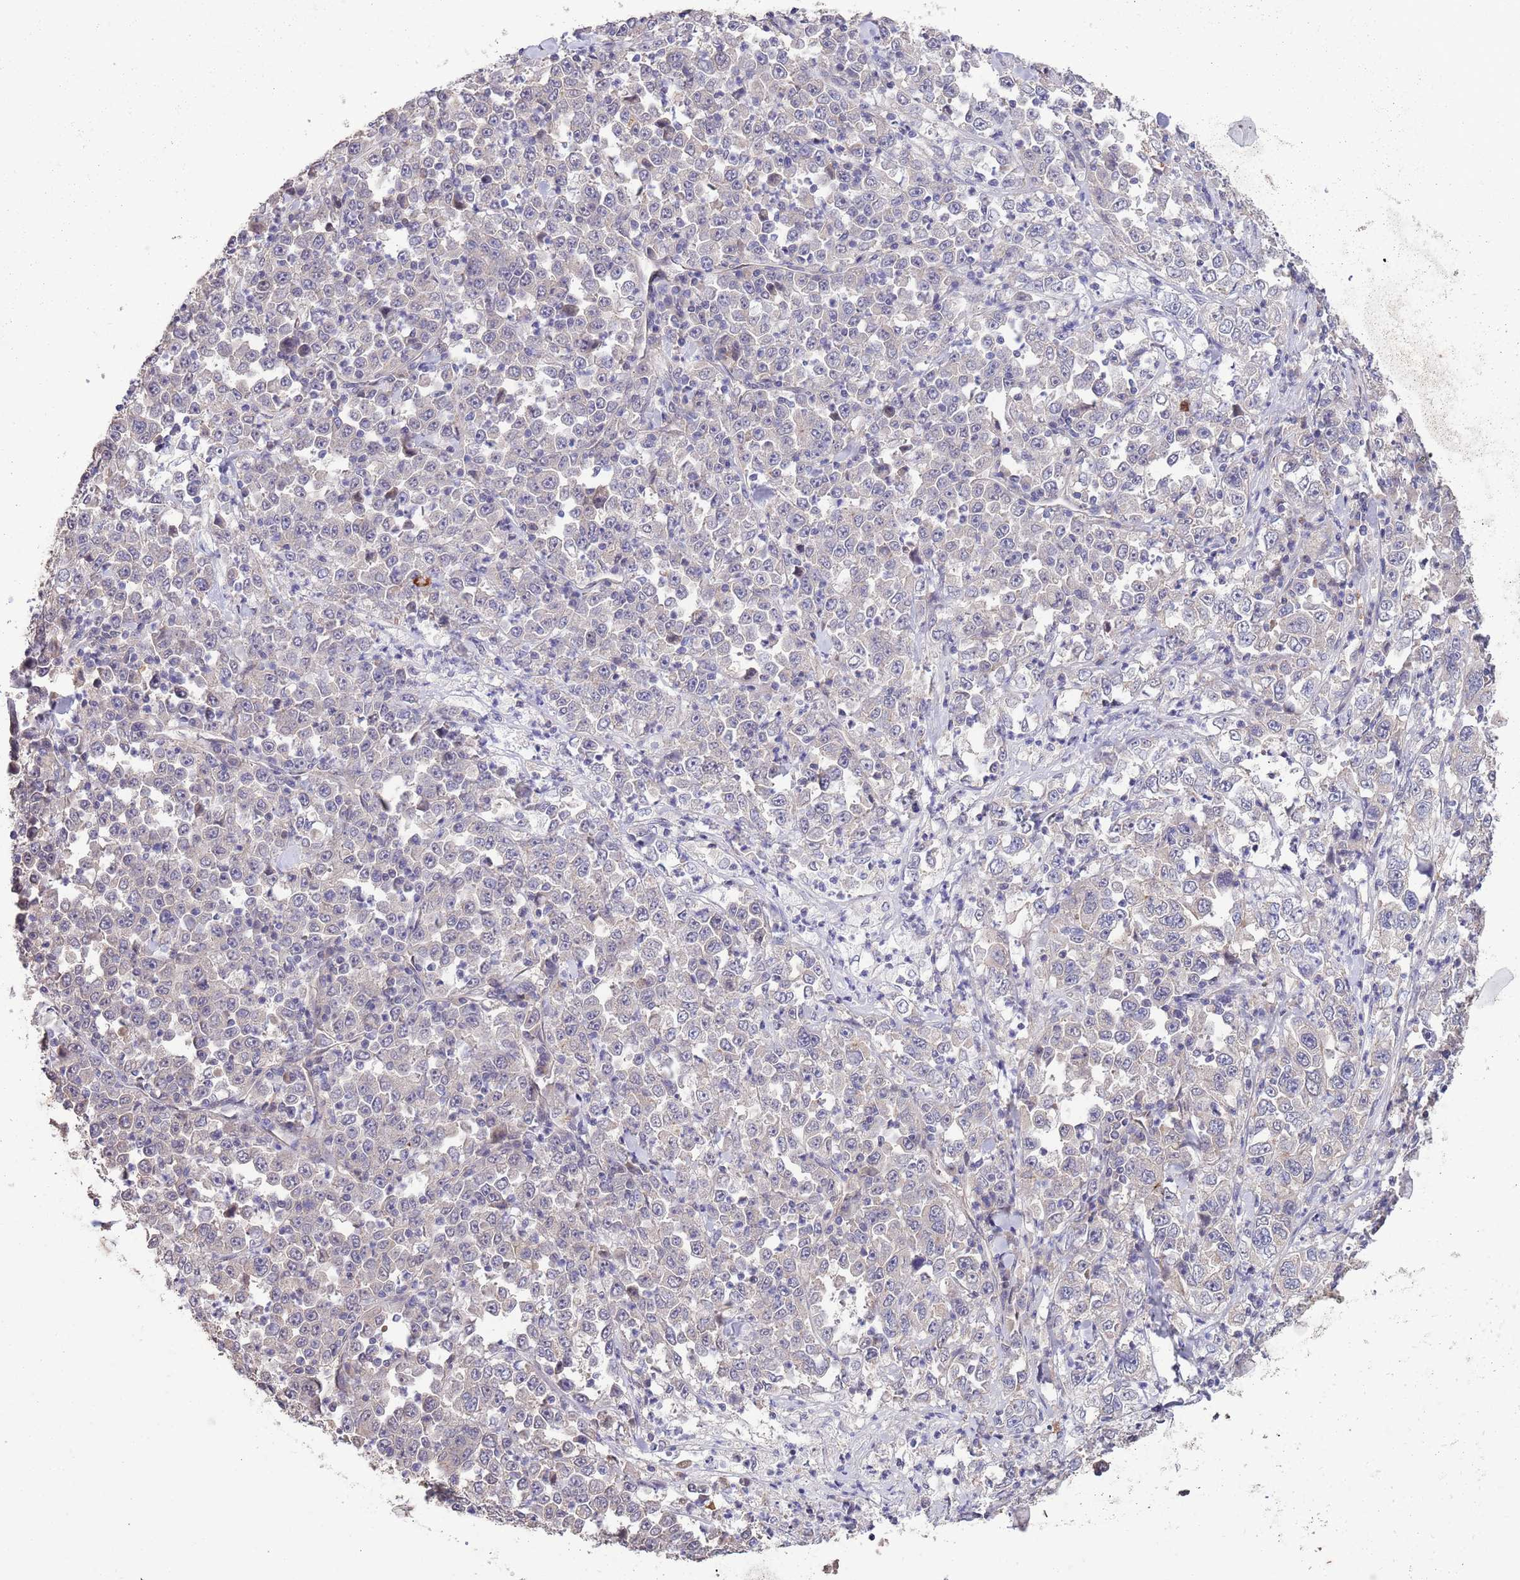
{"staining": {"intensity": "negative", "quantity": "none", "location": "none"}, "tissue": "stomach cancer", "cell_type": "Tumor cells", "image_type": "cancer", "snomed": [{"axis": "morphology", "description": "Normal tissue, NOS"}, {"axis": "morphology", "description": "Adenocarcinoma, NOS"}, {"axis": "topography", "description": "Stomach, upper"}, {"axis": "topography", "description": "Stomach"}], "caption": "DAB (3,3'-diaminobenzidine) immunohistochemical staining of human adenocarcinoma (stomach) shows no significant positivity in tumor cells.", "gene": "MARVELD2", "patient": {"sex": "male", "age": 59}}